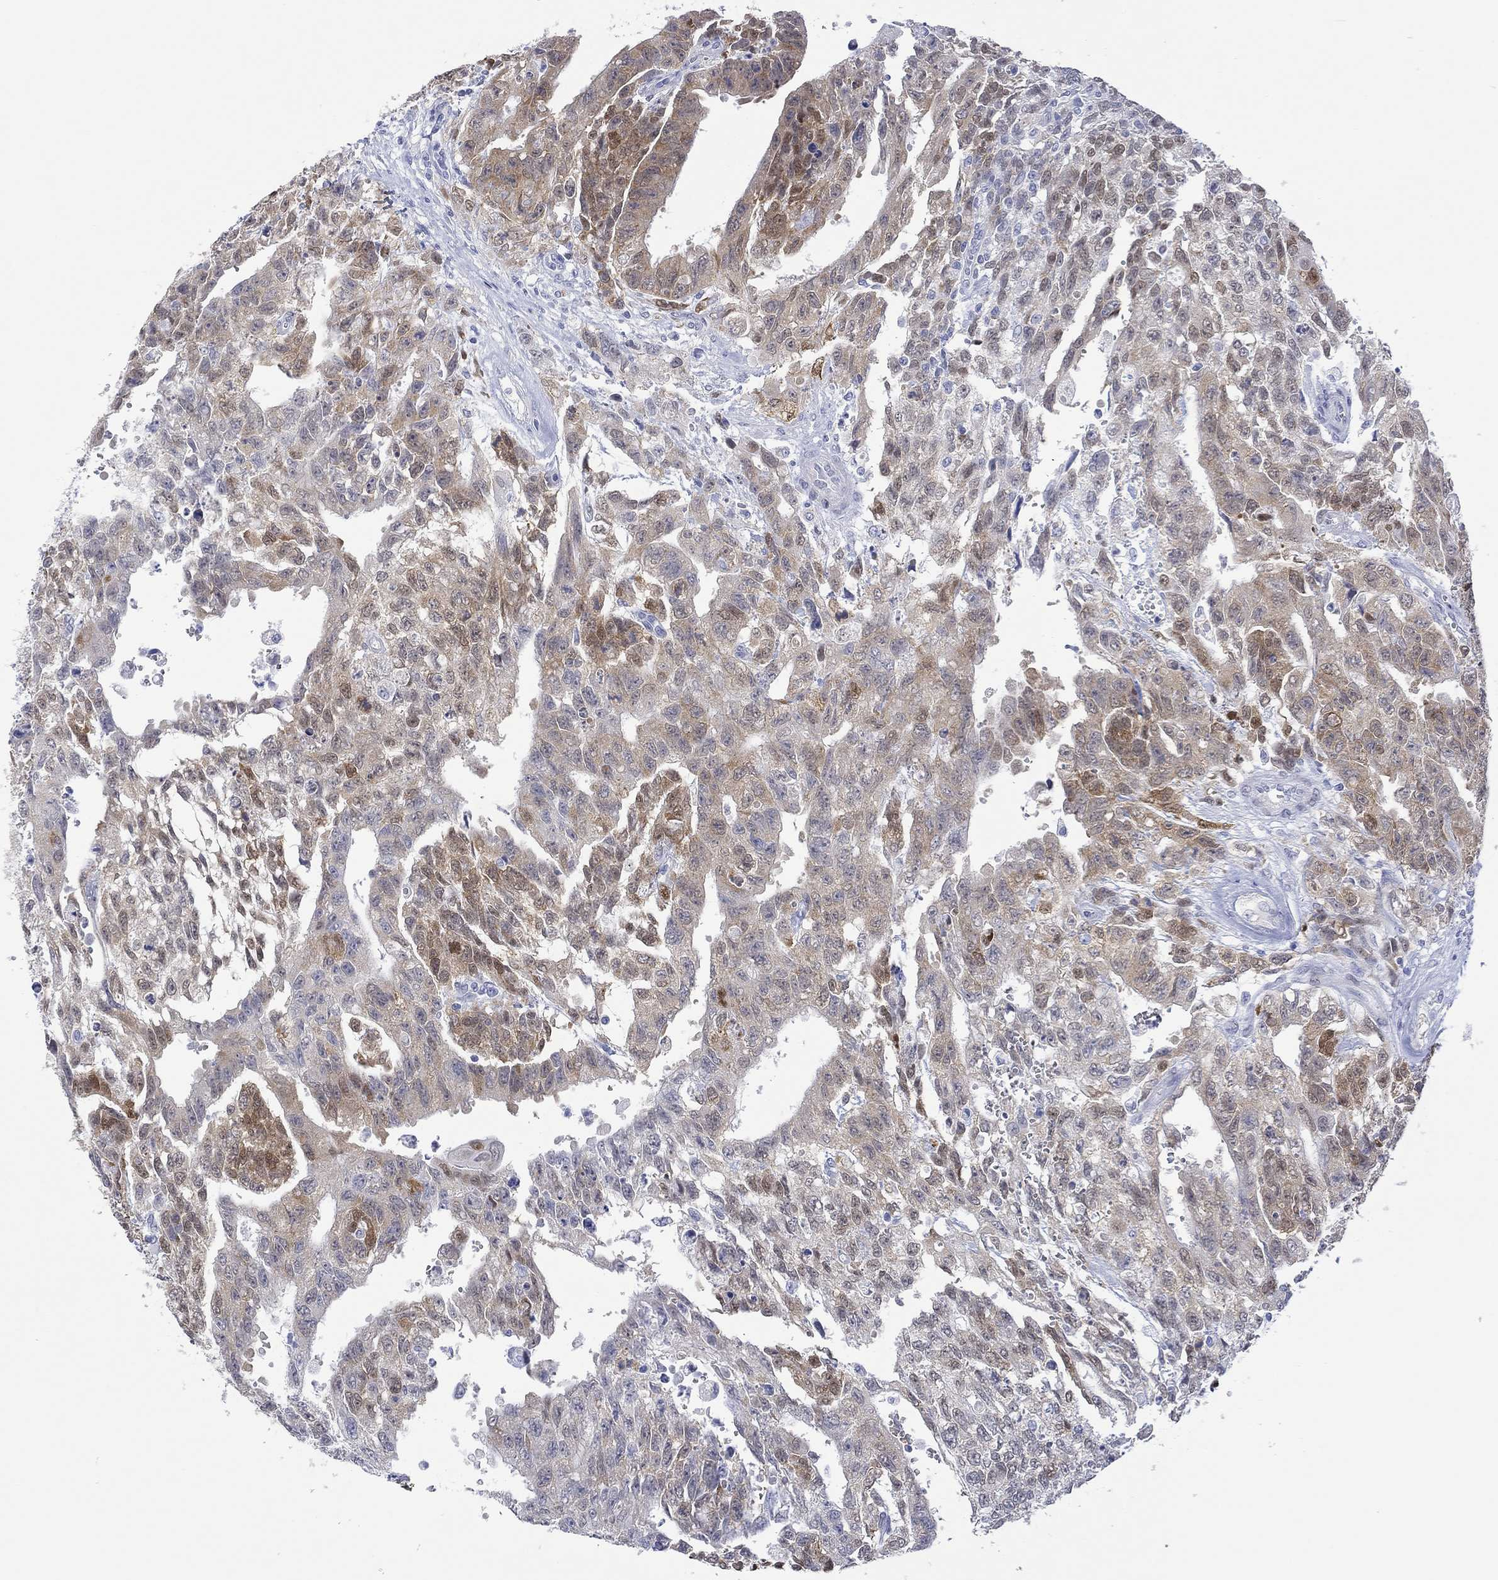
{"staining": {"intensity": "moderate", "quantity": "<25%", "location": "cytoplasmic/membranous"}, "tissue": "testis cancer", "cell_type": "Tumor cells", "image_type": "cancer", "snomed": [{"axis": "morphology", "description": "Carcinoma, Embryonal, NOS"}, {"axis": "topography", "description": "Testis"}], "caption": "There is low levels of moderate cytoplasmic/membranous expression in tumor cells of testis cancer, as demonstrated by immunohistochemical staining (brown color).", "gene": "MSI1", "patient": {"sex": "male", "age": 24}}